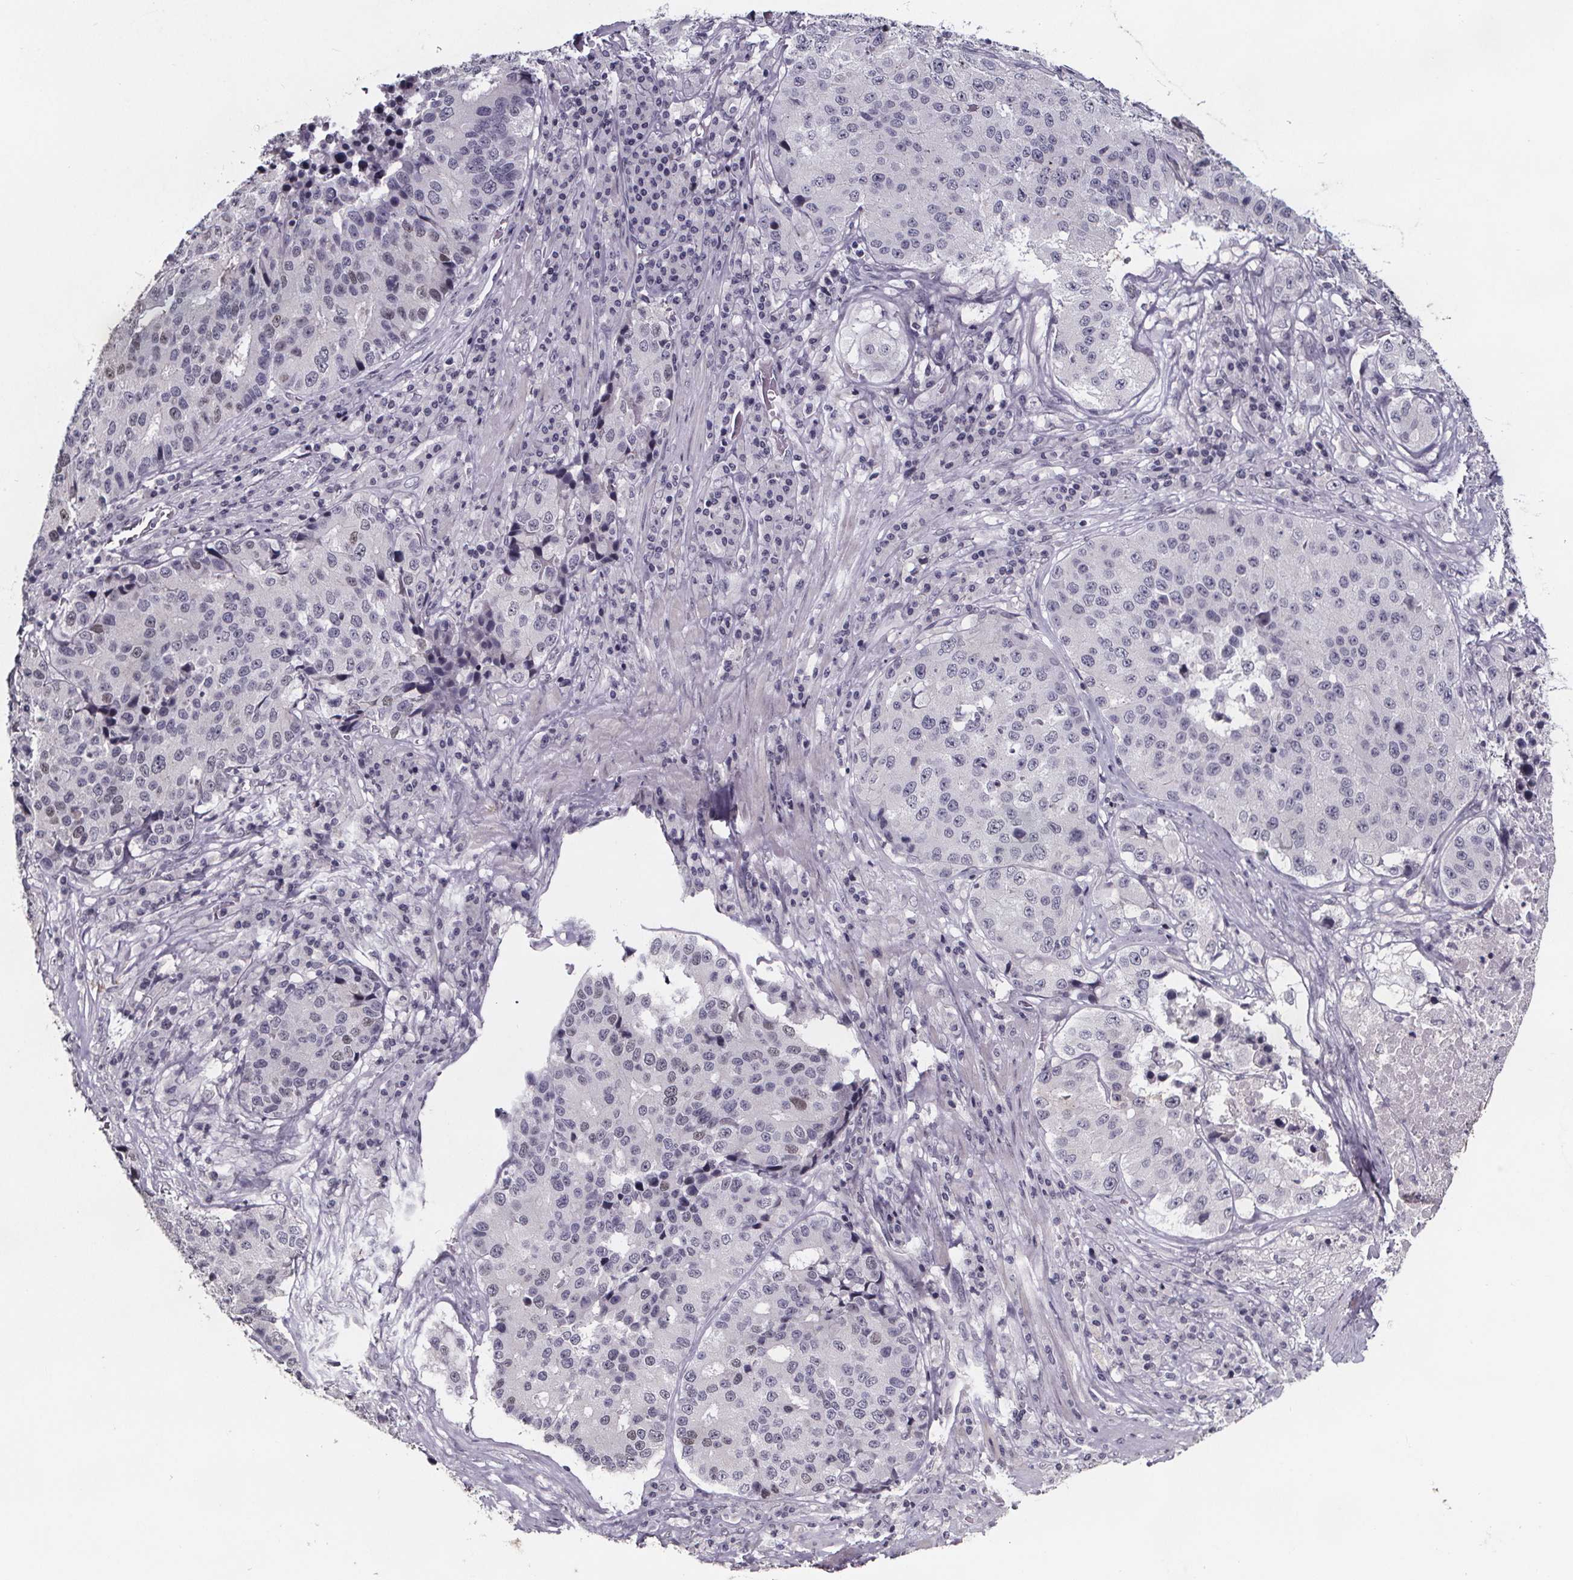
{"staining": {"intensity": "negative", "quantity": "none", "location": "none"}, "tissue": "stomach cancer", "cell_type": "Tumor cells", "image_type": "cancer", "snomed": [{"axis": "morphology", "description": "Adenocarcinoma, NOS"}, {"axis": "topography", "description": "Stomach"}], "caption": "IHC of stomach cancer shows no expression in tumor cells. The staining is performed using DAB (3,3'-diaminobenzidine) brown chromogen with nuclei counter-stained in using hematoxylin.", "gene": "AR", "patient": {"sex": "male", "age": 71}}